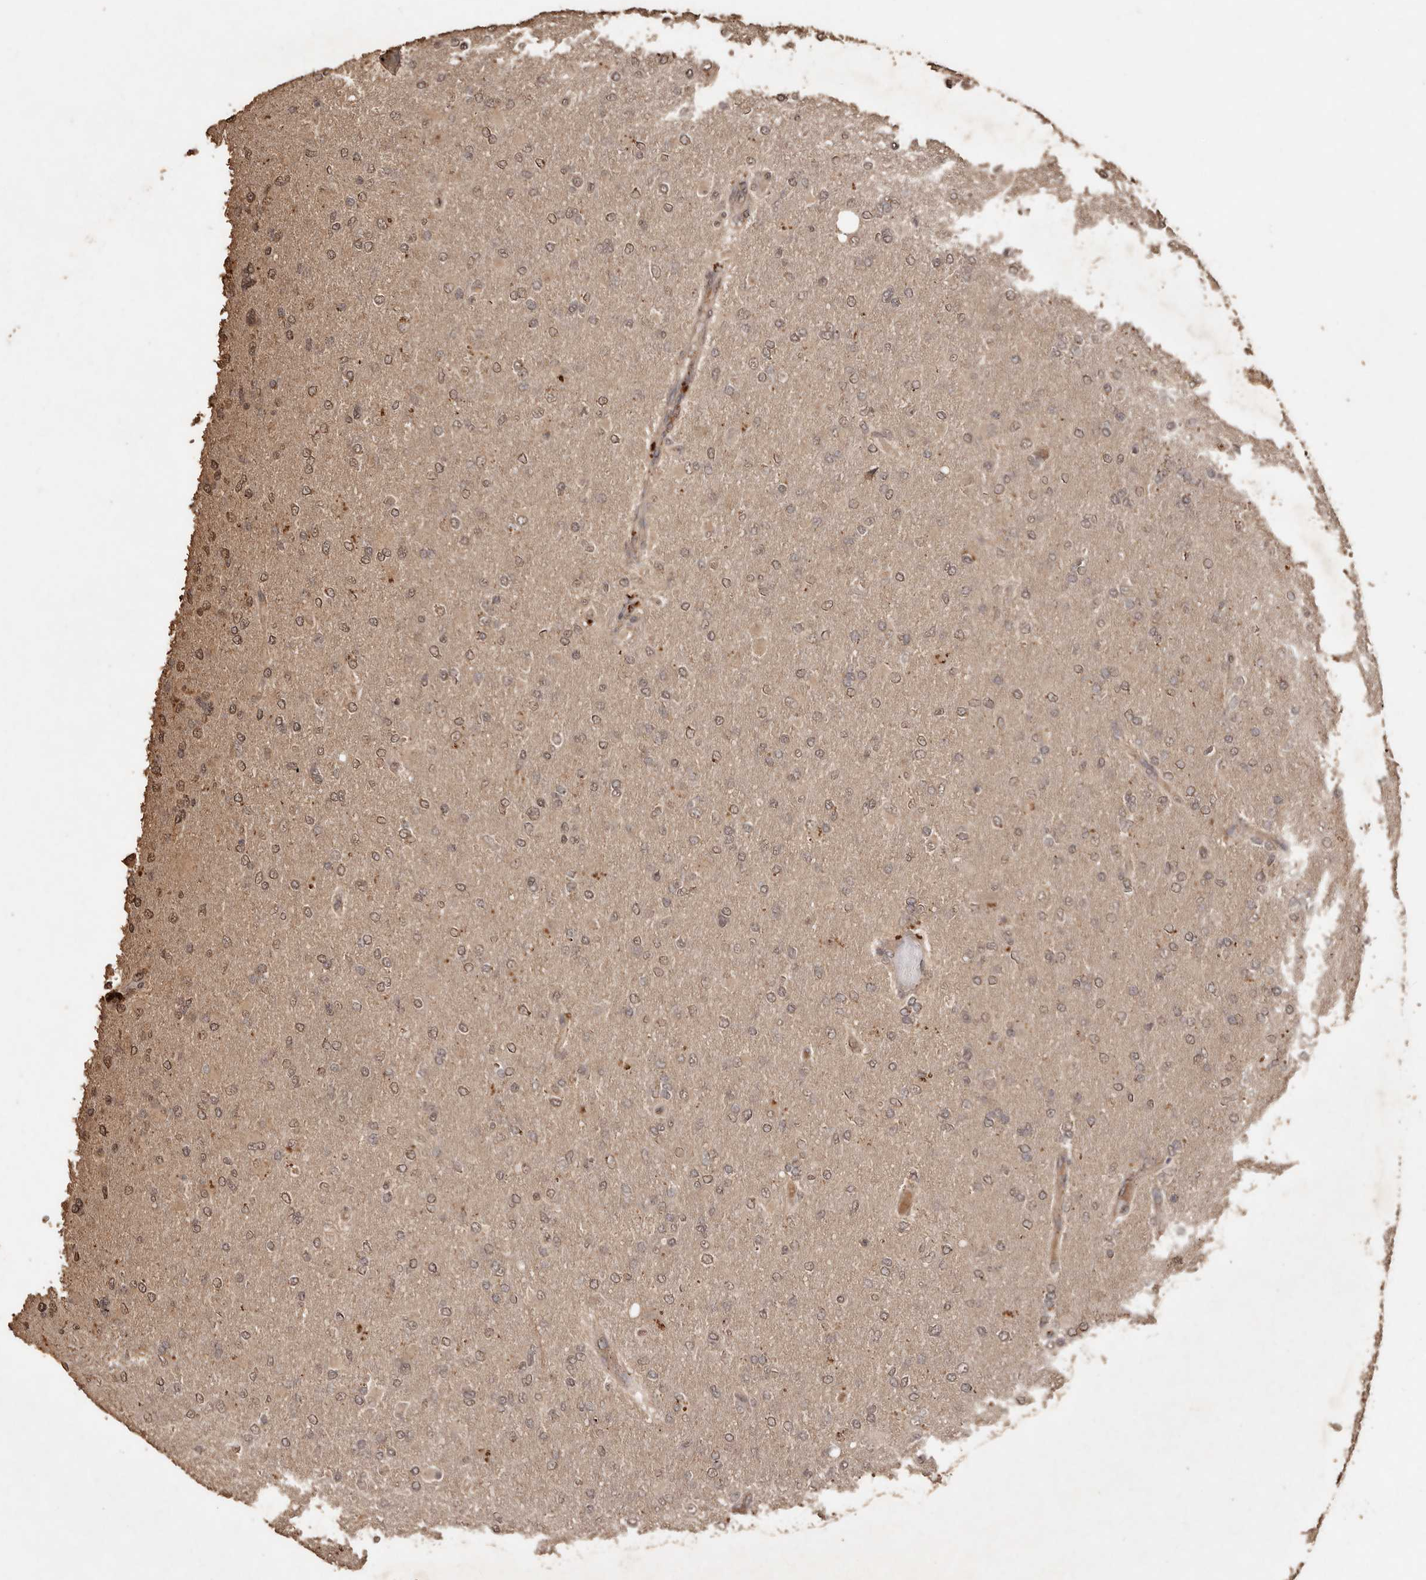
{"staining": {"intensity": "weak", "quantity": ">75%", "location": "cytoplasmic/membranous,nuclear"}, "tissue": "glioma", "cell_type": "Tumor cells", "image_type": "cancer", "snomed": [{"axis": "morphology", "description": "Glioma, malignant, High grade"}, {"axis": "topography", "description": "Cerebral cortex"}], "caption": "Immunohistochemistry (IHC) micrograph of neoplastic tissue: glioma stained using immunohistochemistry displays low levels of weak protein expression localized specifically in the cytoplasmic/membranous and nuclear of tumor cells, appearing as a cytoplasmic/membranous and nuclear brown color.", "gene": "PKDCC", "patient": {"sex": "female", "age": 36}}